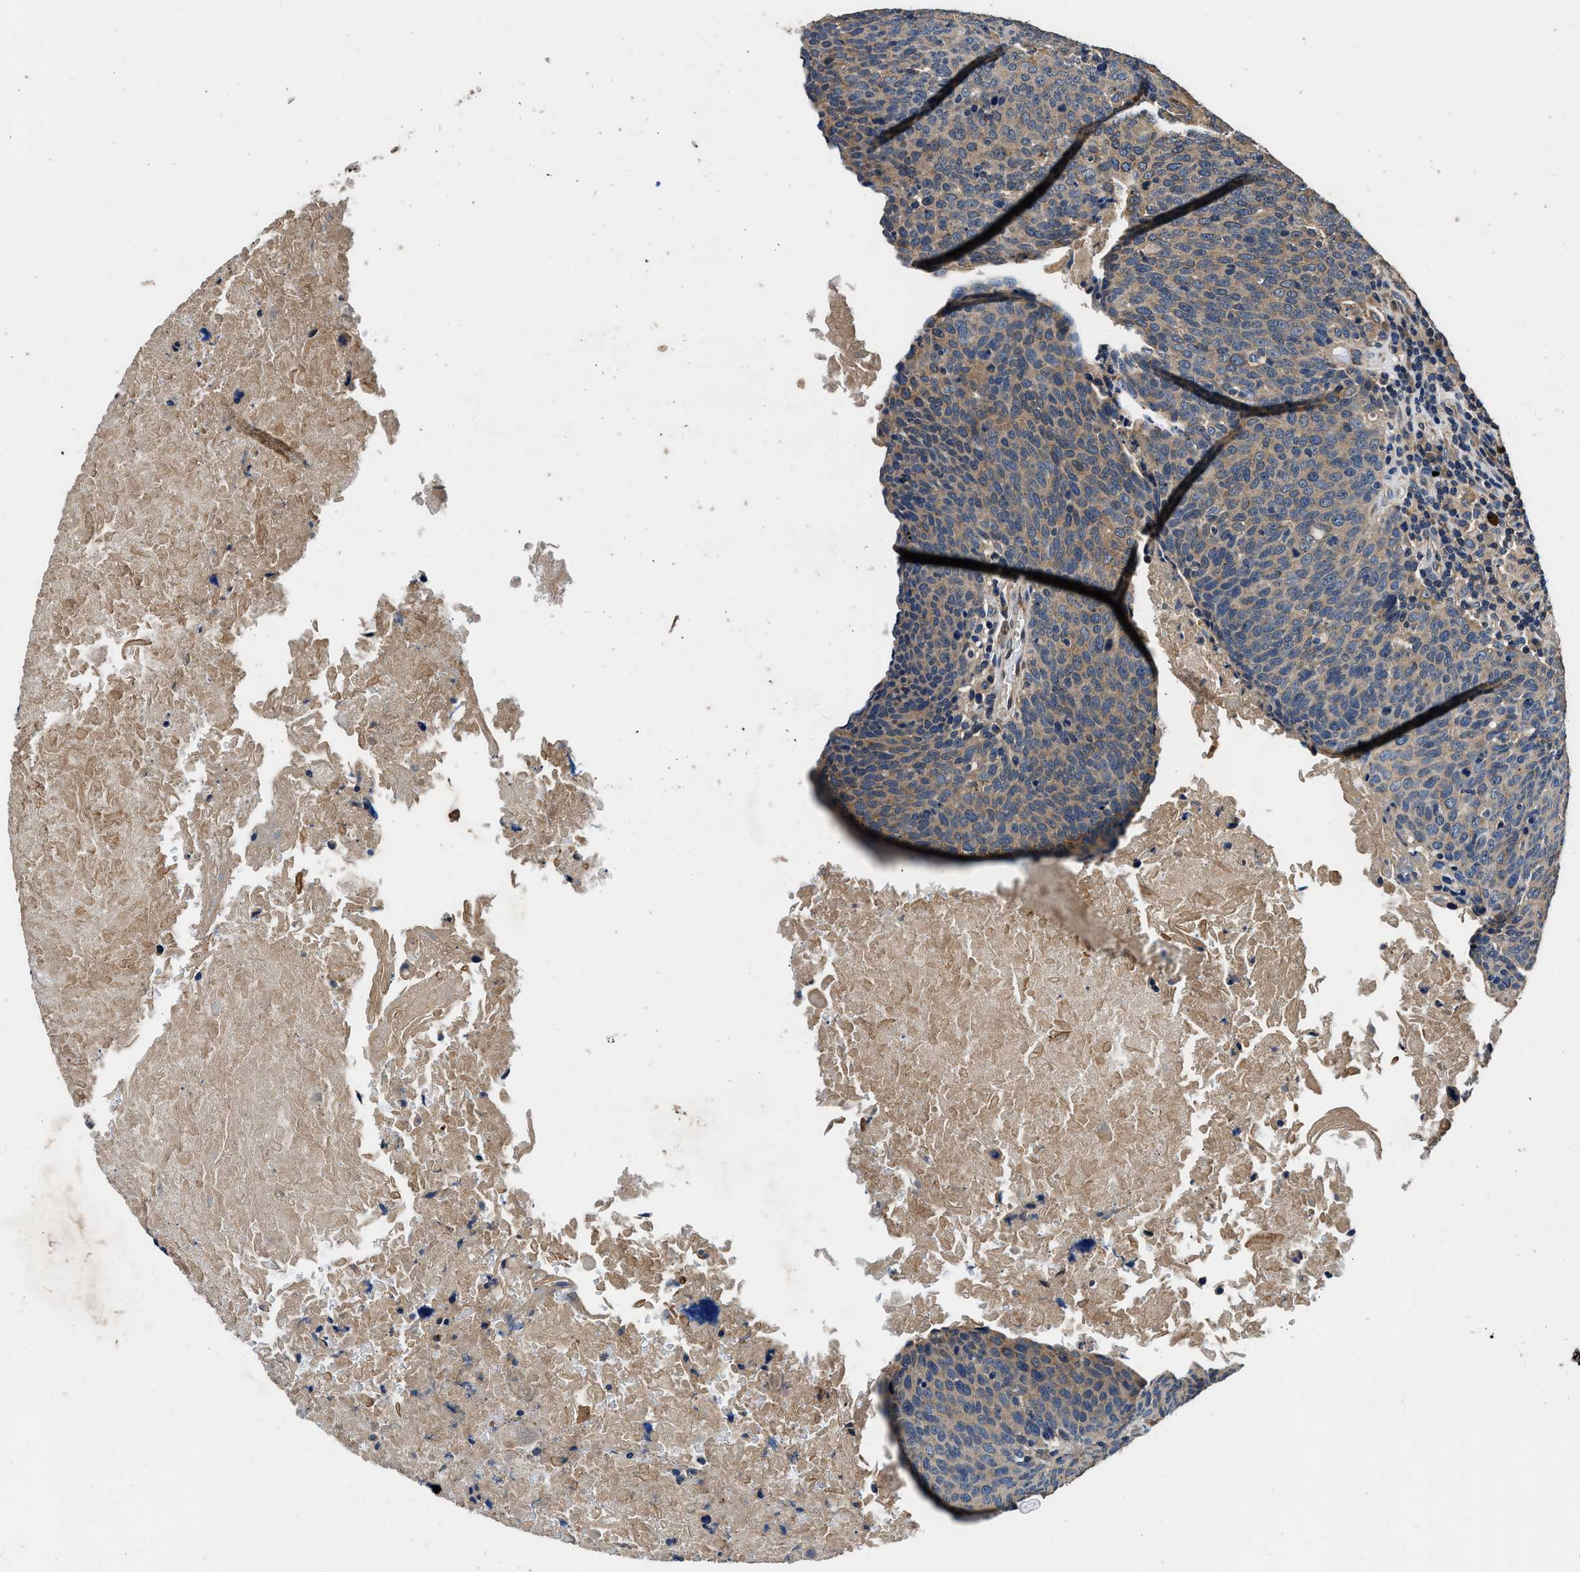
{"staining": {"intensity": "weak", "quantity": ">75%", "location": "cytoplasmic/membranous"}, "tissue": "head and neck cancer", "cell_type": "Tumor cells", "image_type": "cancer", "snomed": [{"axis": "morphology", "description": "Squamous cell carcinoma, NOS"}, {"axis": "morphology", "description": "Squamous cell carcinoma, metastatic, NOS"}, {"axis": "topography", "description": "Lymph node"}, {"axis": "topography", "description": "Head-Neck"}], "caption": "Head and neck cancer (metastatic squamous cell carcinoma) tissue exhibits weak cytoplasmic/membranous expression in approximately >75% of tumor cells, visualized by immunohistochemistry.", "gene": "DHRS7B", "patient": {"sex": "male", "age": 62}}